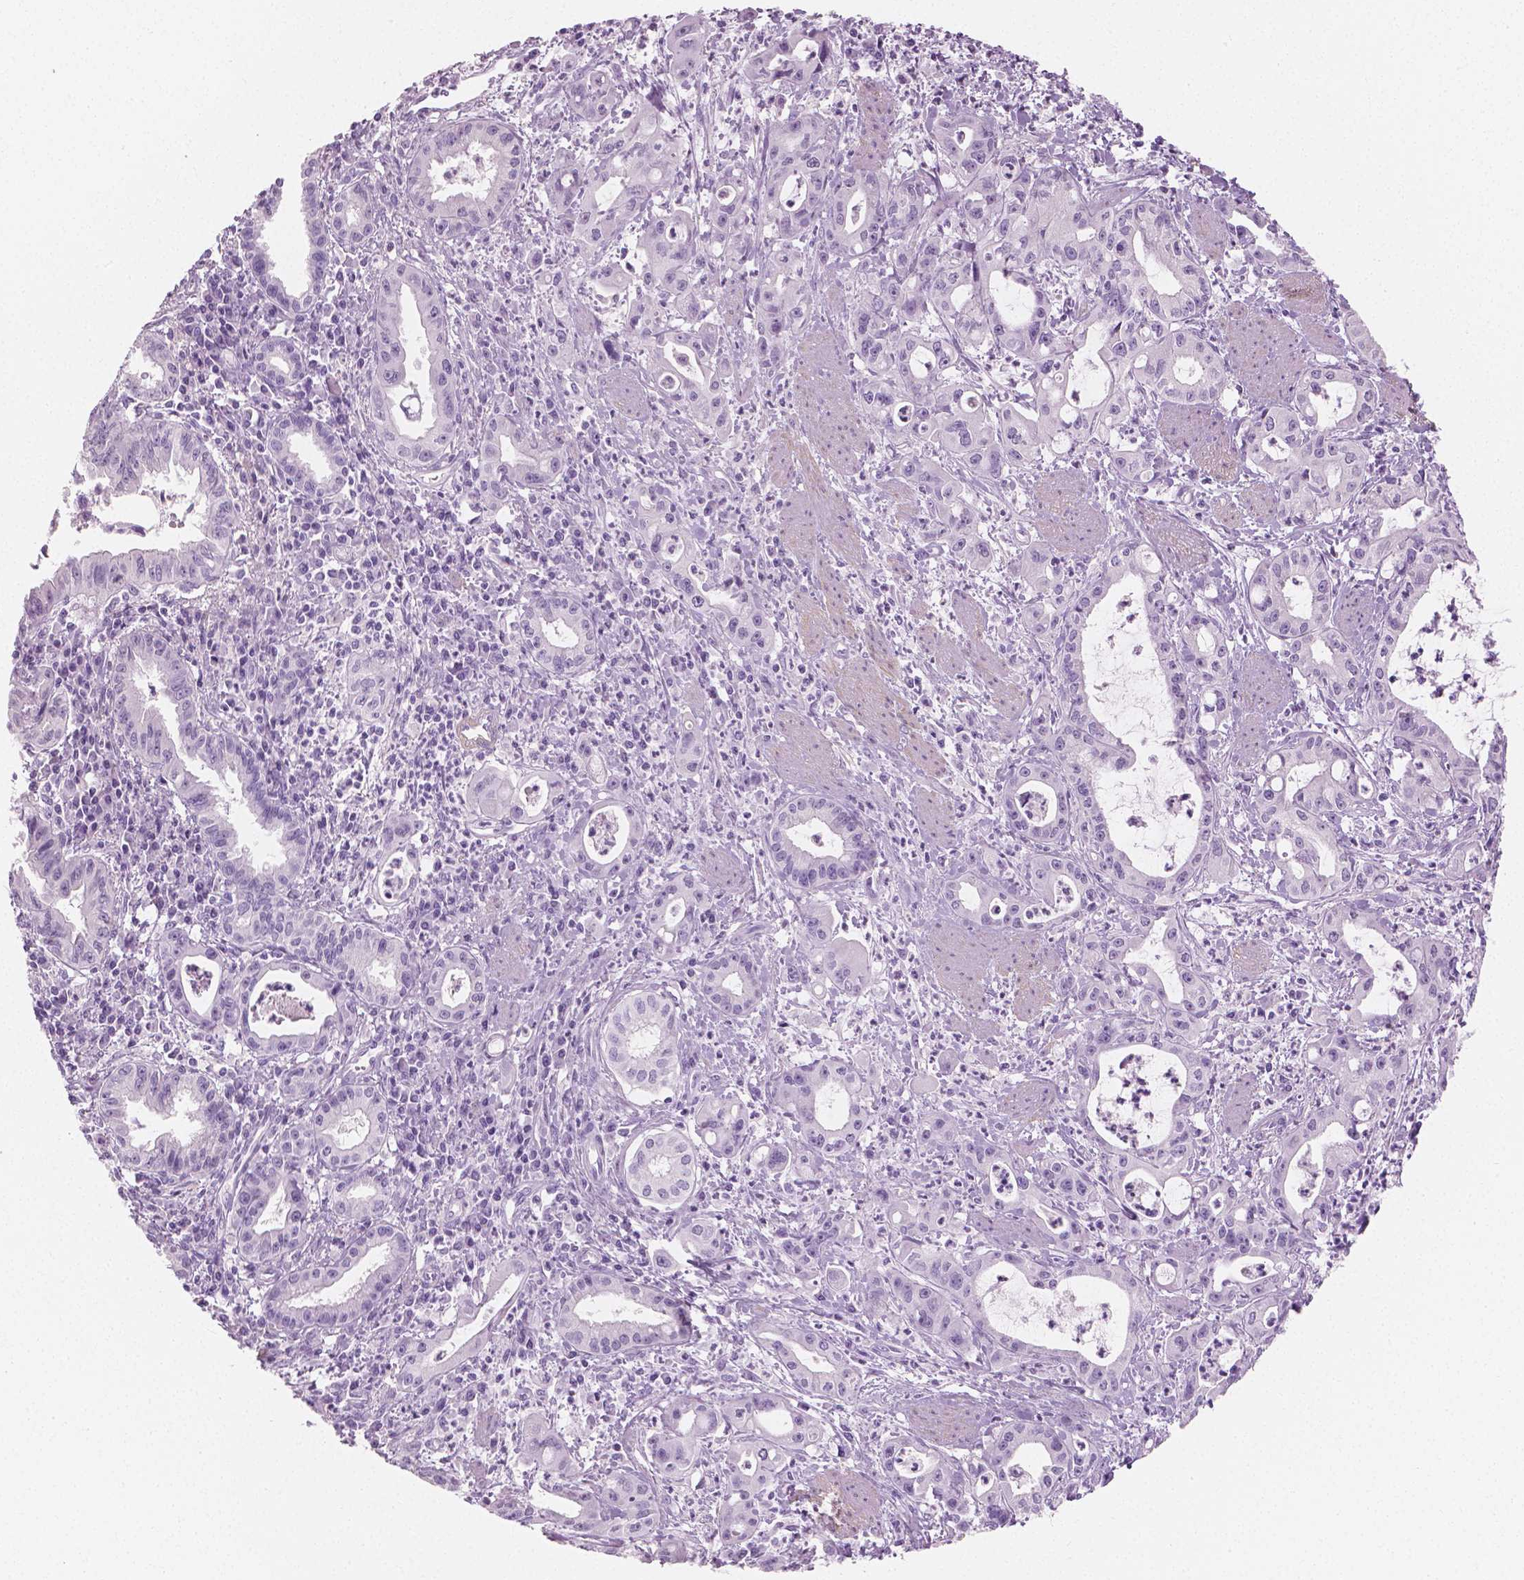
{"staining": {"intensity": "negative", "quantity": "none", "location": "none"}, "tissue": "pancreatic cancer", "cell_type": "Tumor cells", "image_type": "cancer", "snomed": [{"axis": "morphology", "description": "Adenocarcinoma, NOS"}, {"axis": "topography", "description": "Pancreas"}], "caption": "IHC of human adenocarcinoma (pancreatic) exhibits no positivity in tumor cells. (Immunohistochemistry, brightfield microscopy, high magnification).", "gene": "PLIN4", "patient": {"sex": "male", "age": 72}}